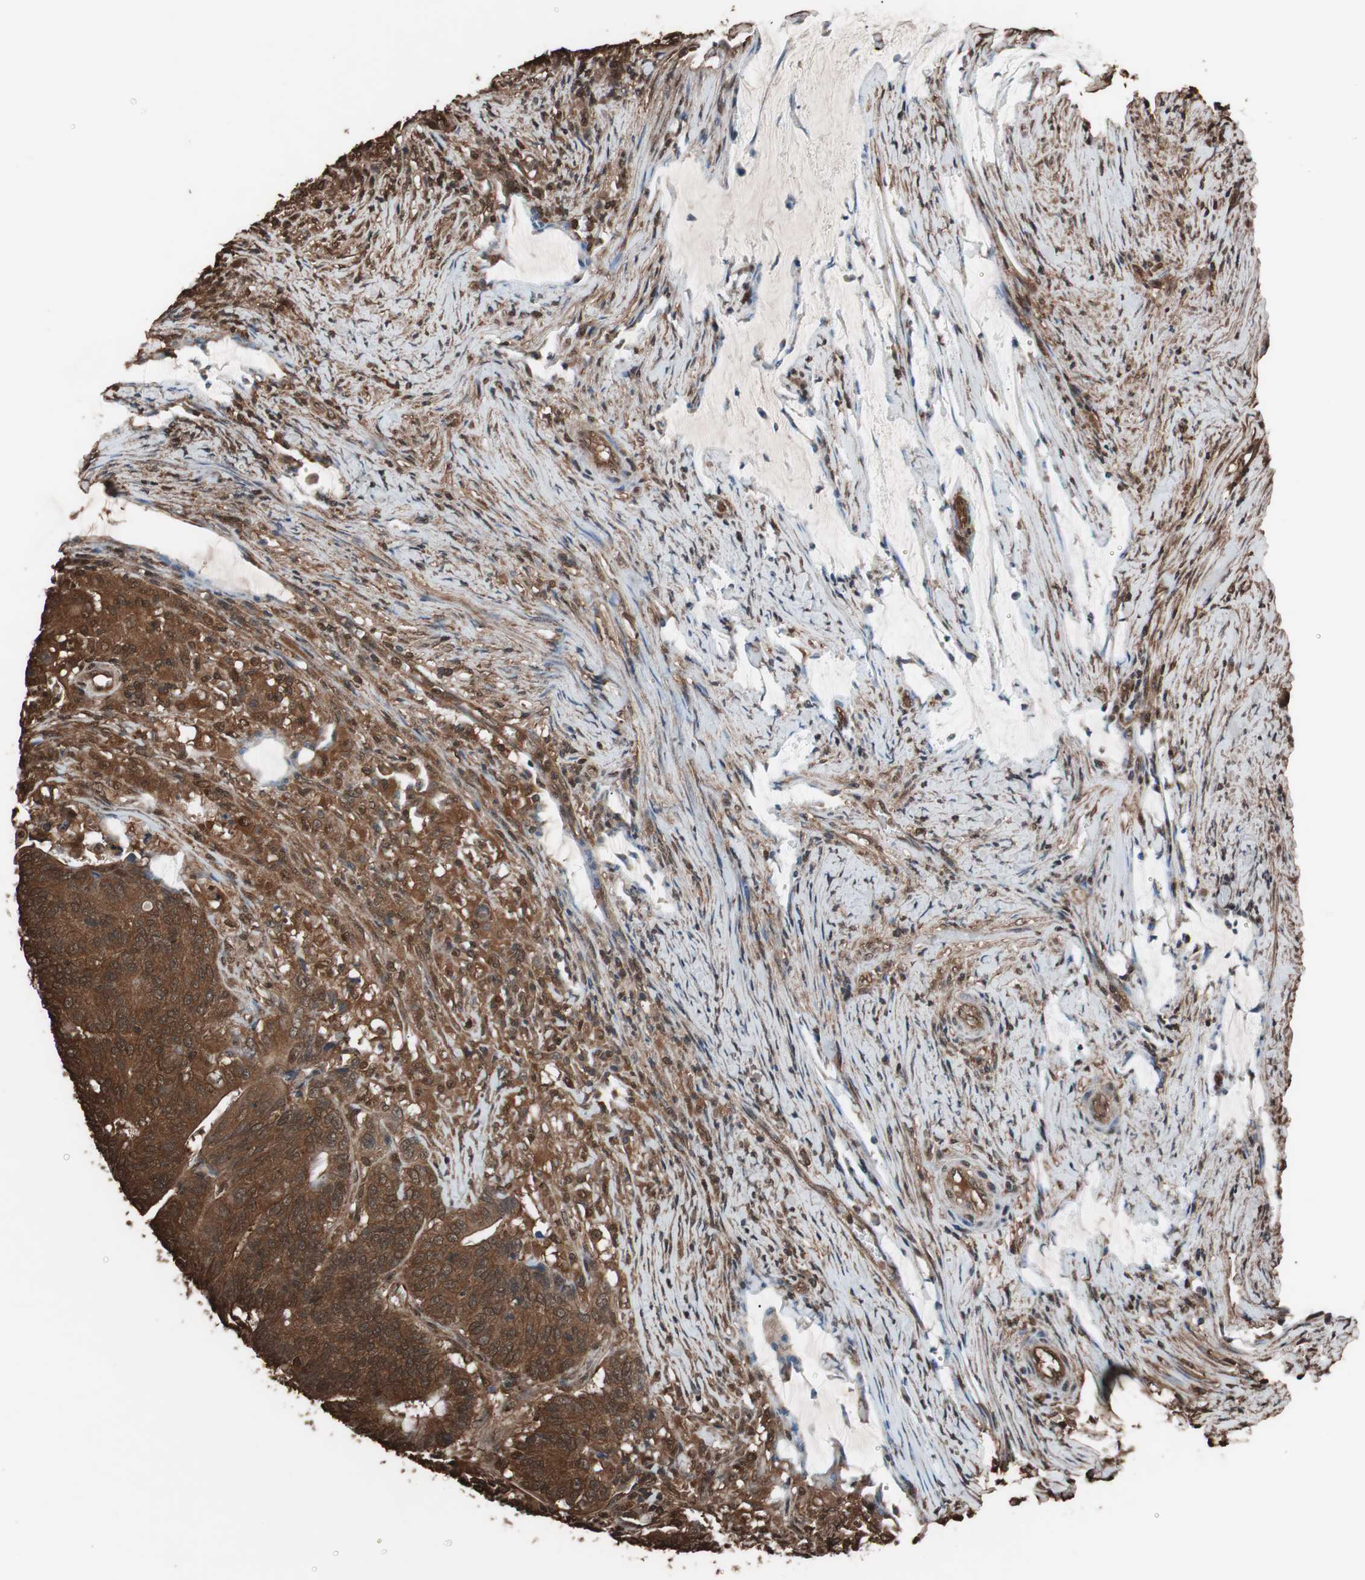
{"staining": {"intensity": "strong", "quantity": ">75%", "location": "cytoplasmic/membranous"}, "tissue": "colorectal cancer", "cell_type": "Tumor cells", "image_type": "cancer", "snomed": [{"axis": "morphology", "description": "Adenocarcinoma, NOS"}, {"axis": "topography", "description": "Colon"}], "caption": "Human colorectal cancer stained with a protein marker demonstrates strong staining in tumor cells.", "gene": "CALM2", "patient": {"sex": "male", "age": 45}}